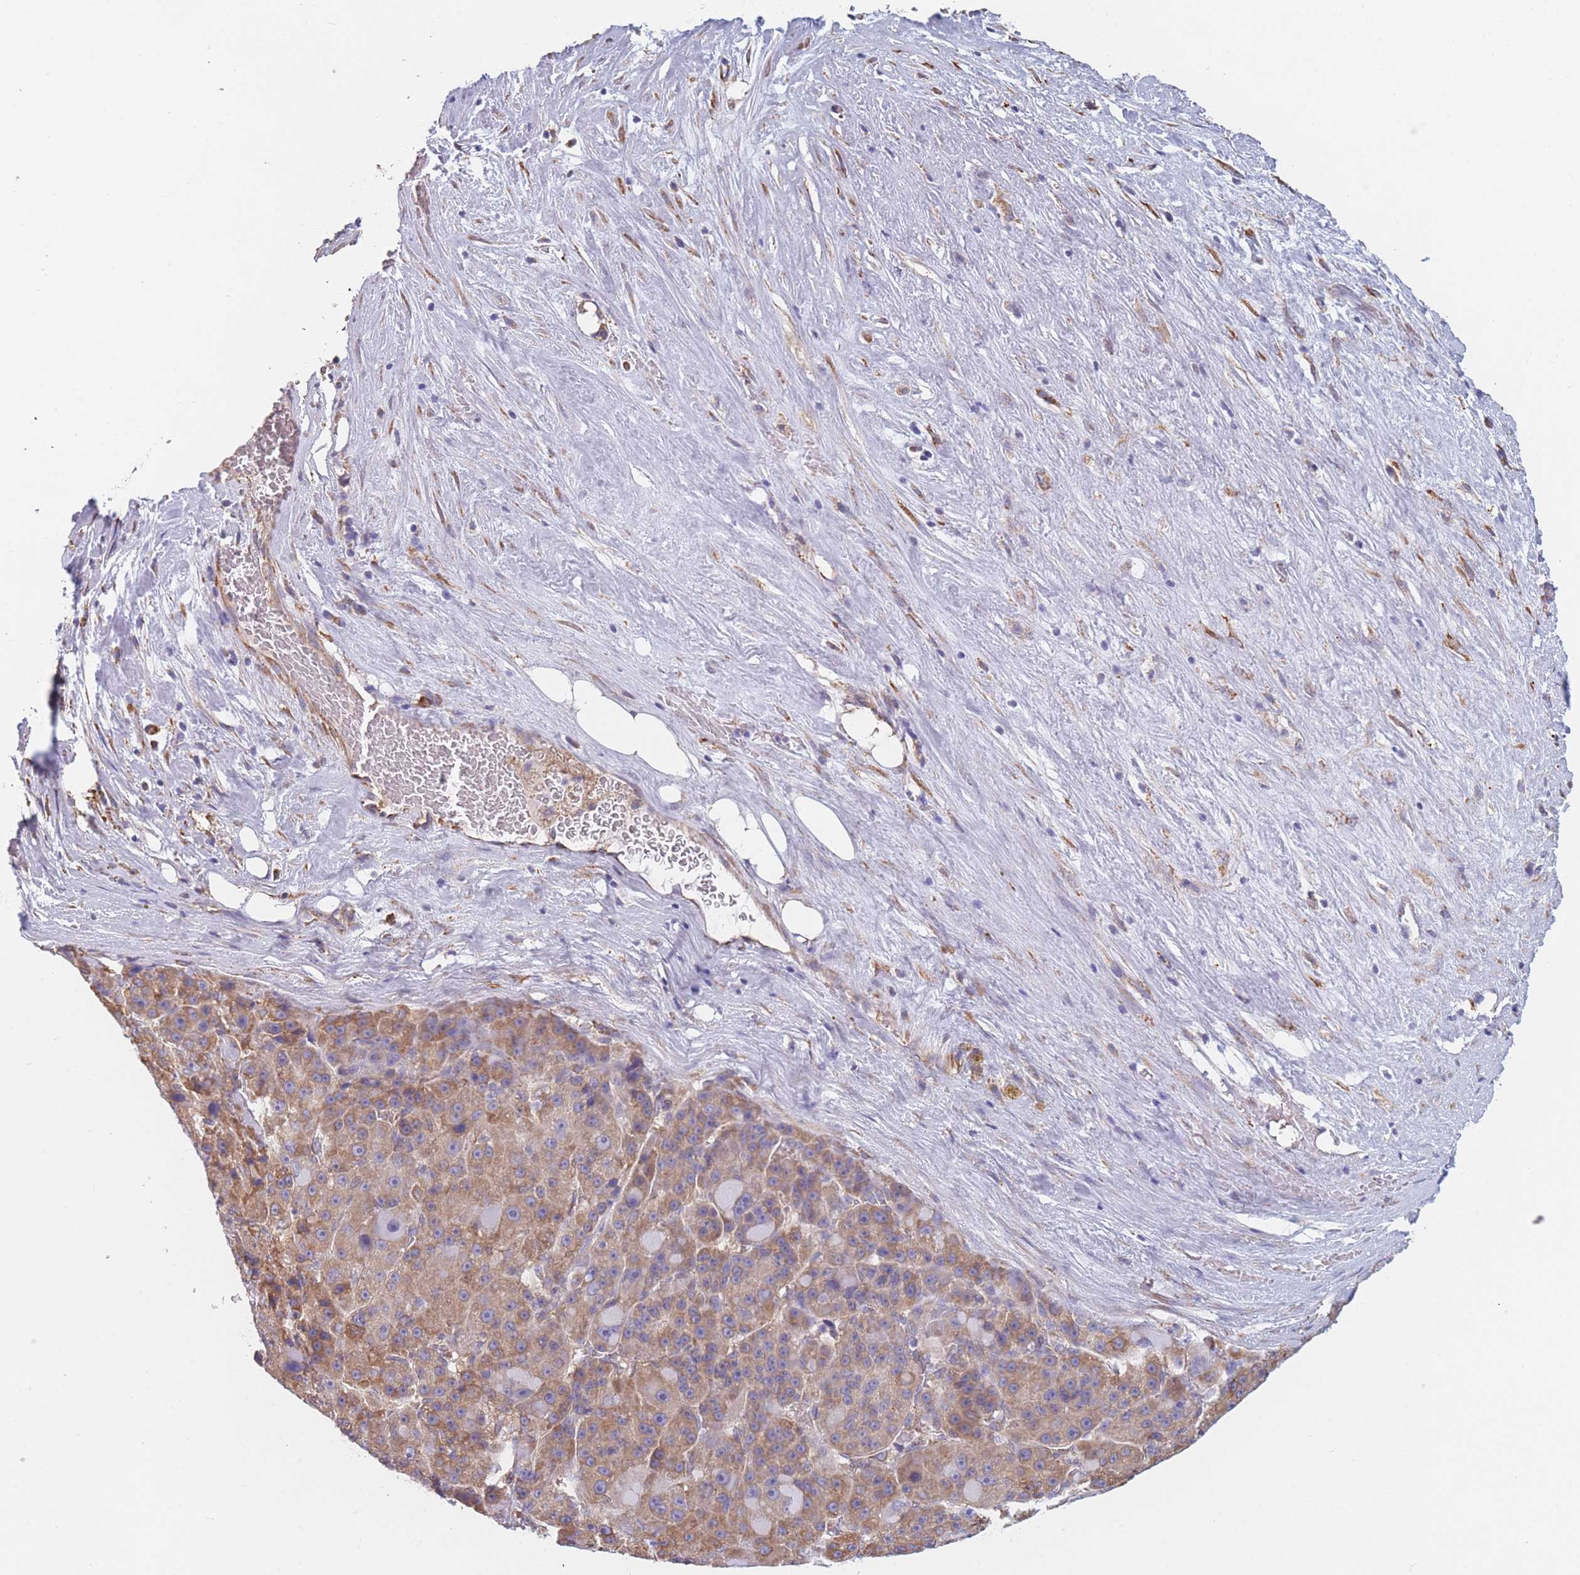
{"staining": {"intensity": "moderate", "quantity": ">75%", "location": "cytoplasmic/membranous"}, "tissue": "liver cancer", "cell_type": "Tumor cells", "image_type": "cancer", "snomed": [{"axis": "morphology", "description": "Carcinoma, Hepatocellular, NOS"}, {"axis": "topography", "description": "Liver"}], "caption": "The immunohistochemical stain labels moderate cytoplasmic/membranous staining in tumor cells of liver cancer (hepatocellular carcinoma) tissue.", "gene": "OR7C2", "patient": {"sex": "male", "age": 76}}